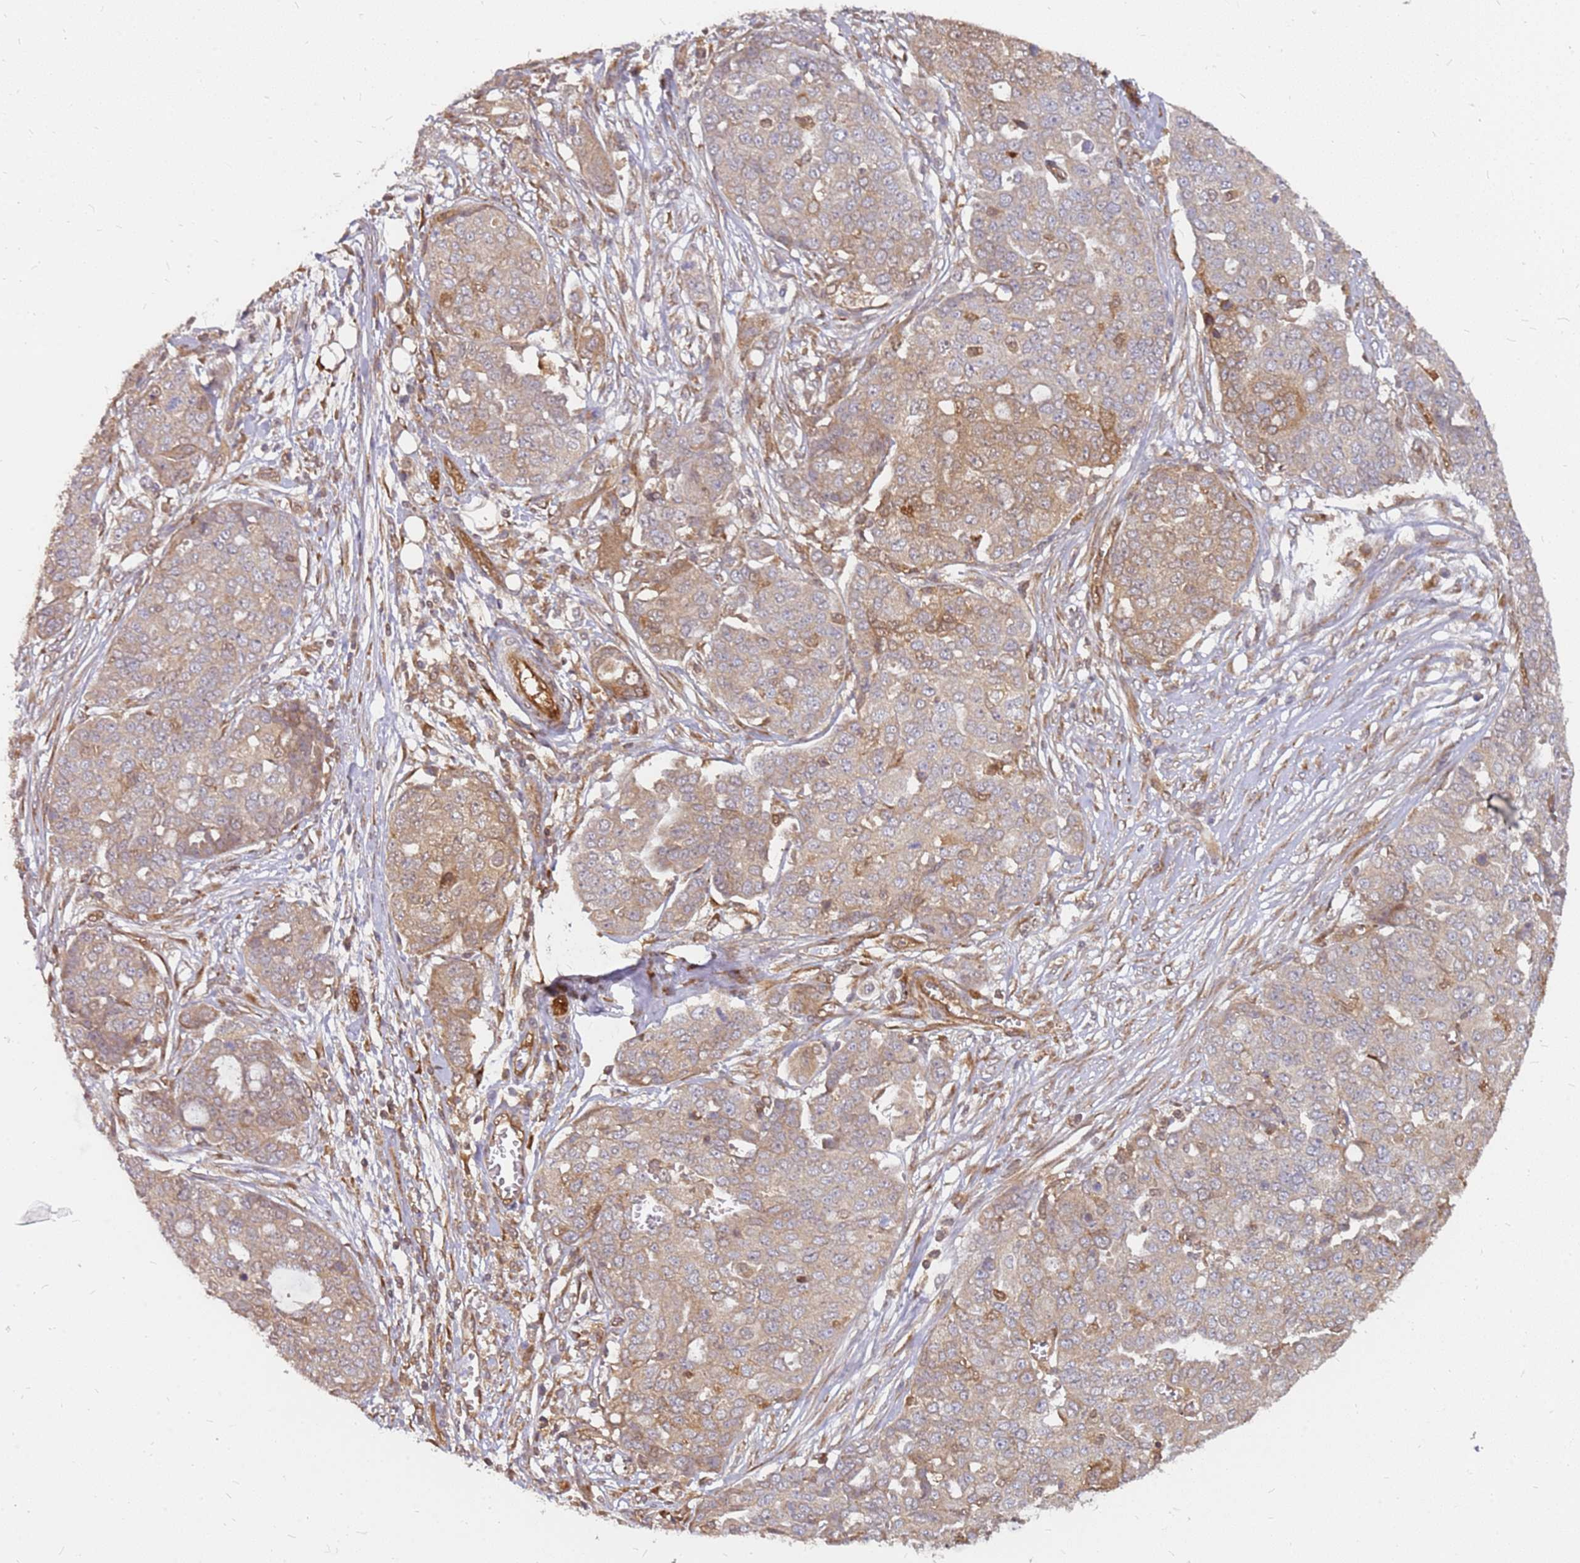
{"staining": {"intensity": "moderate", "quantity": "<25%", "location": "cytoplasmic/membranous,nuclear"}, "tissue": "ovarian cancer", "cell_type": "Tumor cells", "image_type": "cancer", "snomed": [{"axis": "morphology", "description": "Cystadenocarcinoma, serous, NOS"}, {"axis": "topography", "description": "Soft tissue"}, {"axis": "topography", "description": "Ovary"}], "caption": "A brown stain shows moderate cytoplasmic/membranous and nuclear expression of a protein in human ovarian serous cystadenocarcinoma tumor cells. The staining is performed using DAB brown chromogen to label protein expression. The nuclei are counter-stained blue using hematoxylin.", "gene": "NUDT14", "patient": {"sex": "female", "age": 57}}